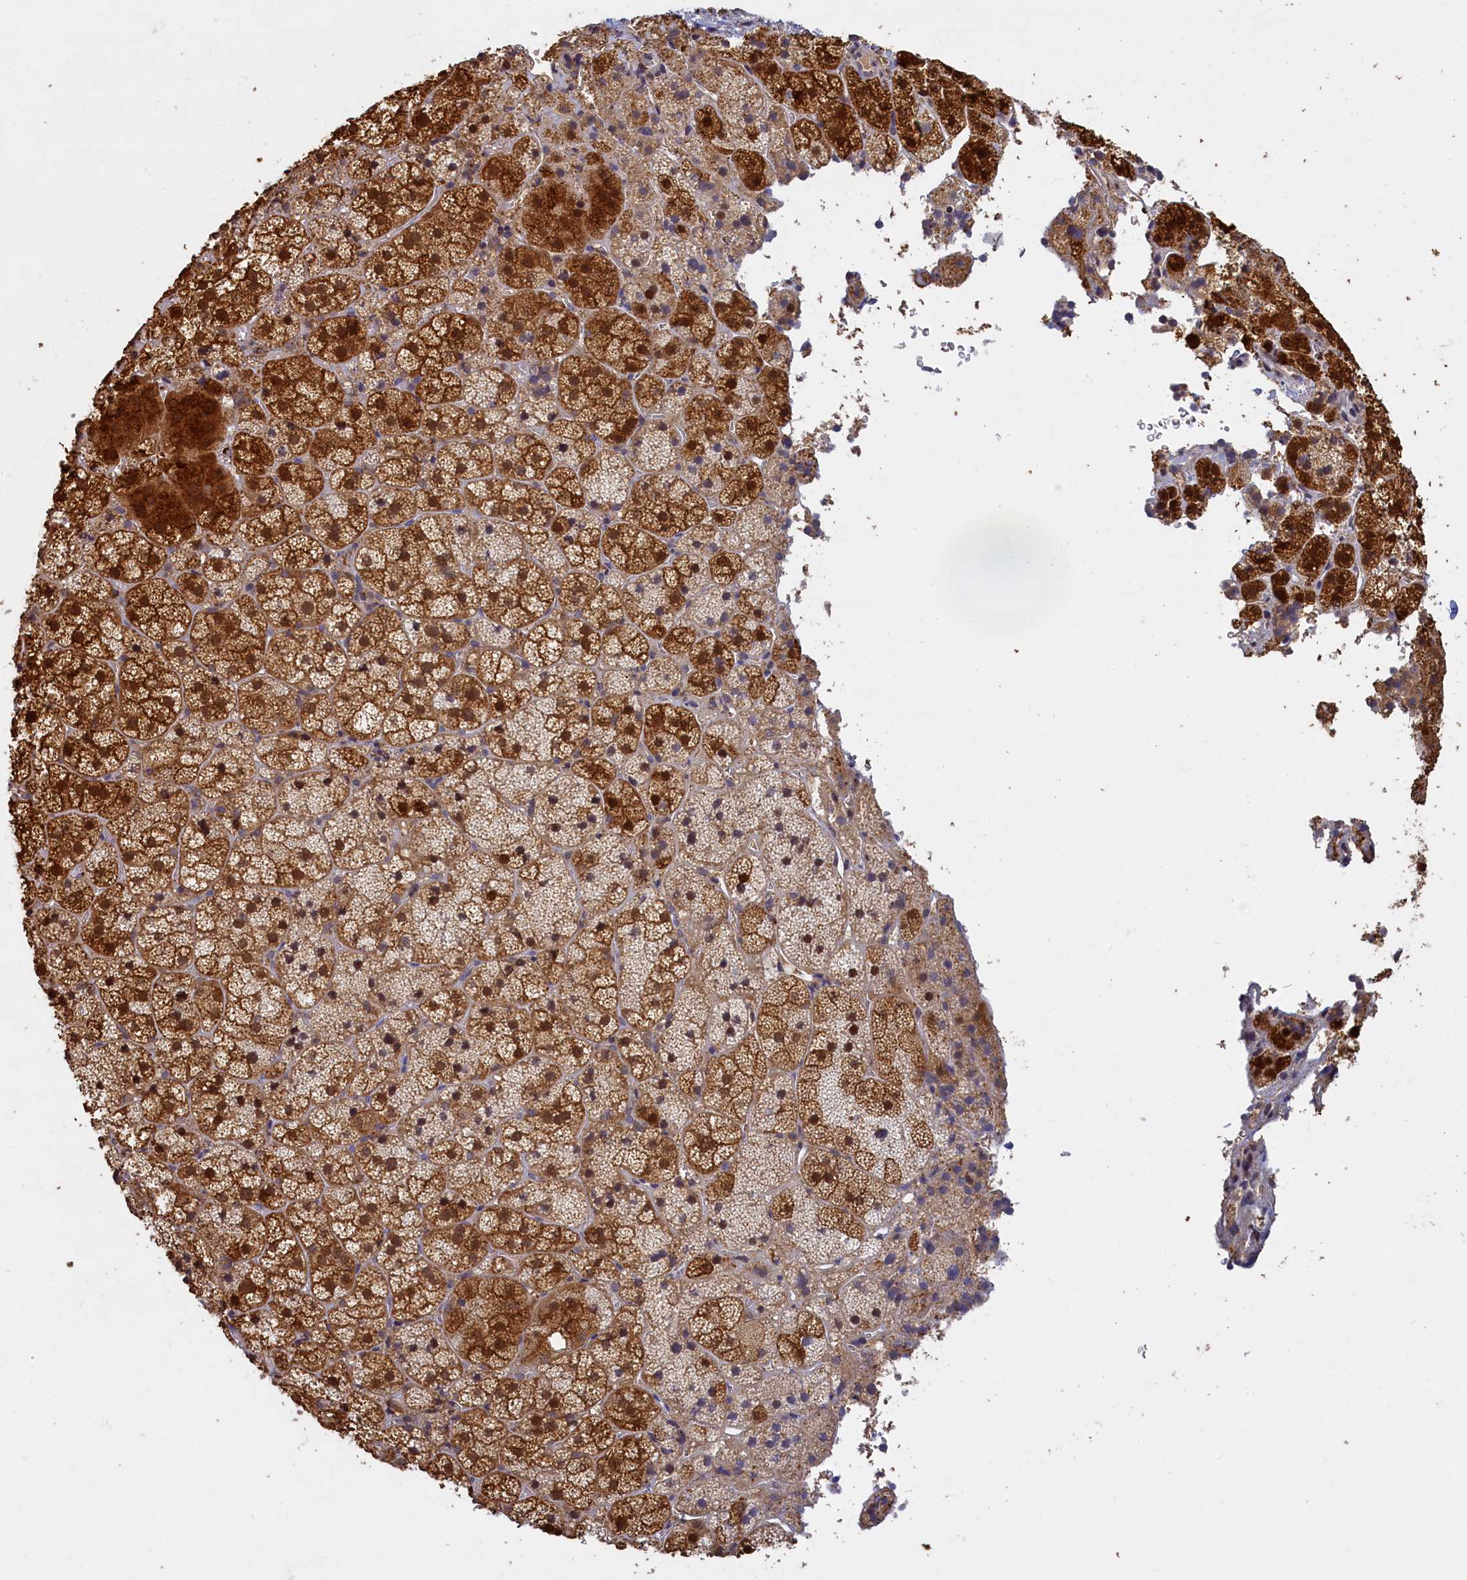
{"staining": {"intensity": "strong", "quantity": ">75%", "location": "cytoplasmic/membranous,nuclear"}, "tissue": "adrenal gland", "cell_type": "Glandular cells", "image_type": "normal", "snomed": [{"axis": "morphology", "description": "Normal tissue, NOS"}, {"axis": "topography", "description": "Adrenal gland"}], "caption": "Immunohistochemical staining of normal human adrenal gland displays strong cytoplasmic/membranous,nuclear protein expression in about >75% of glandular cells. The staining was performed using DAB, with brown indicating positive protein expression. Nuclei are stained blue with hematoxylin.", "gene": "UCHL3", "patient": {"sex": "female", "age": 44}}